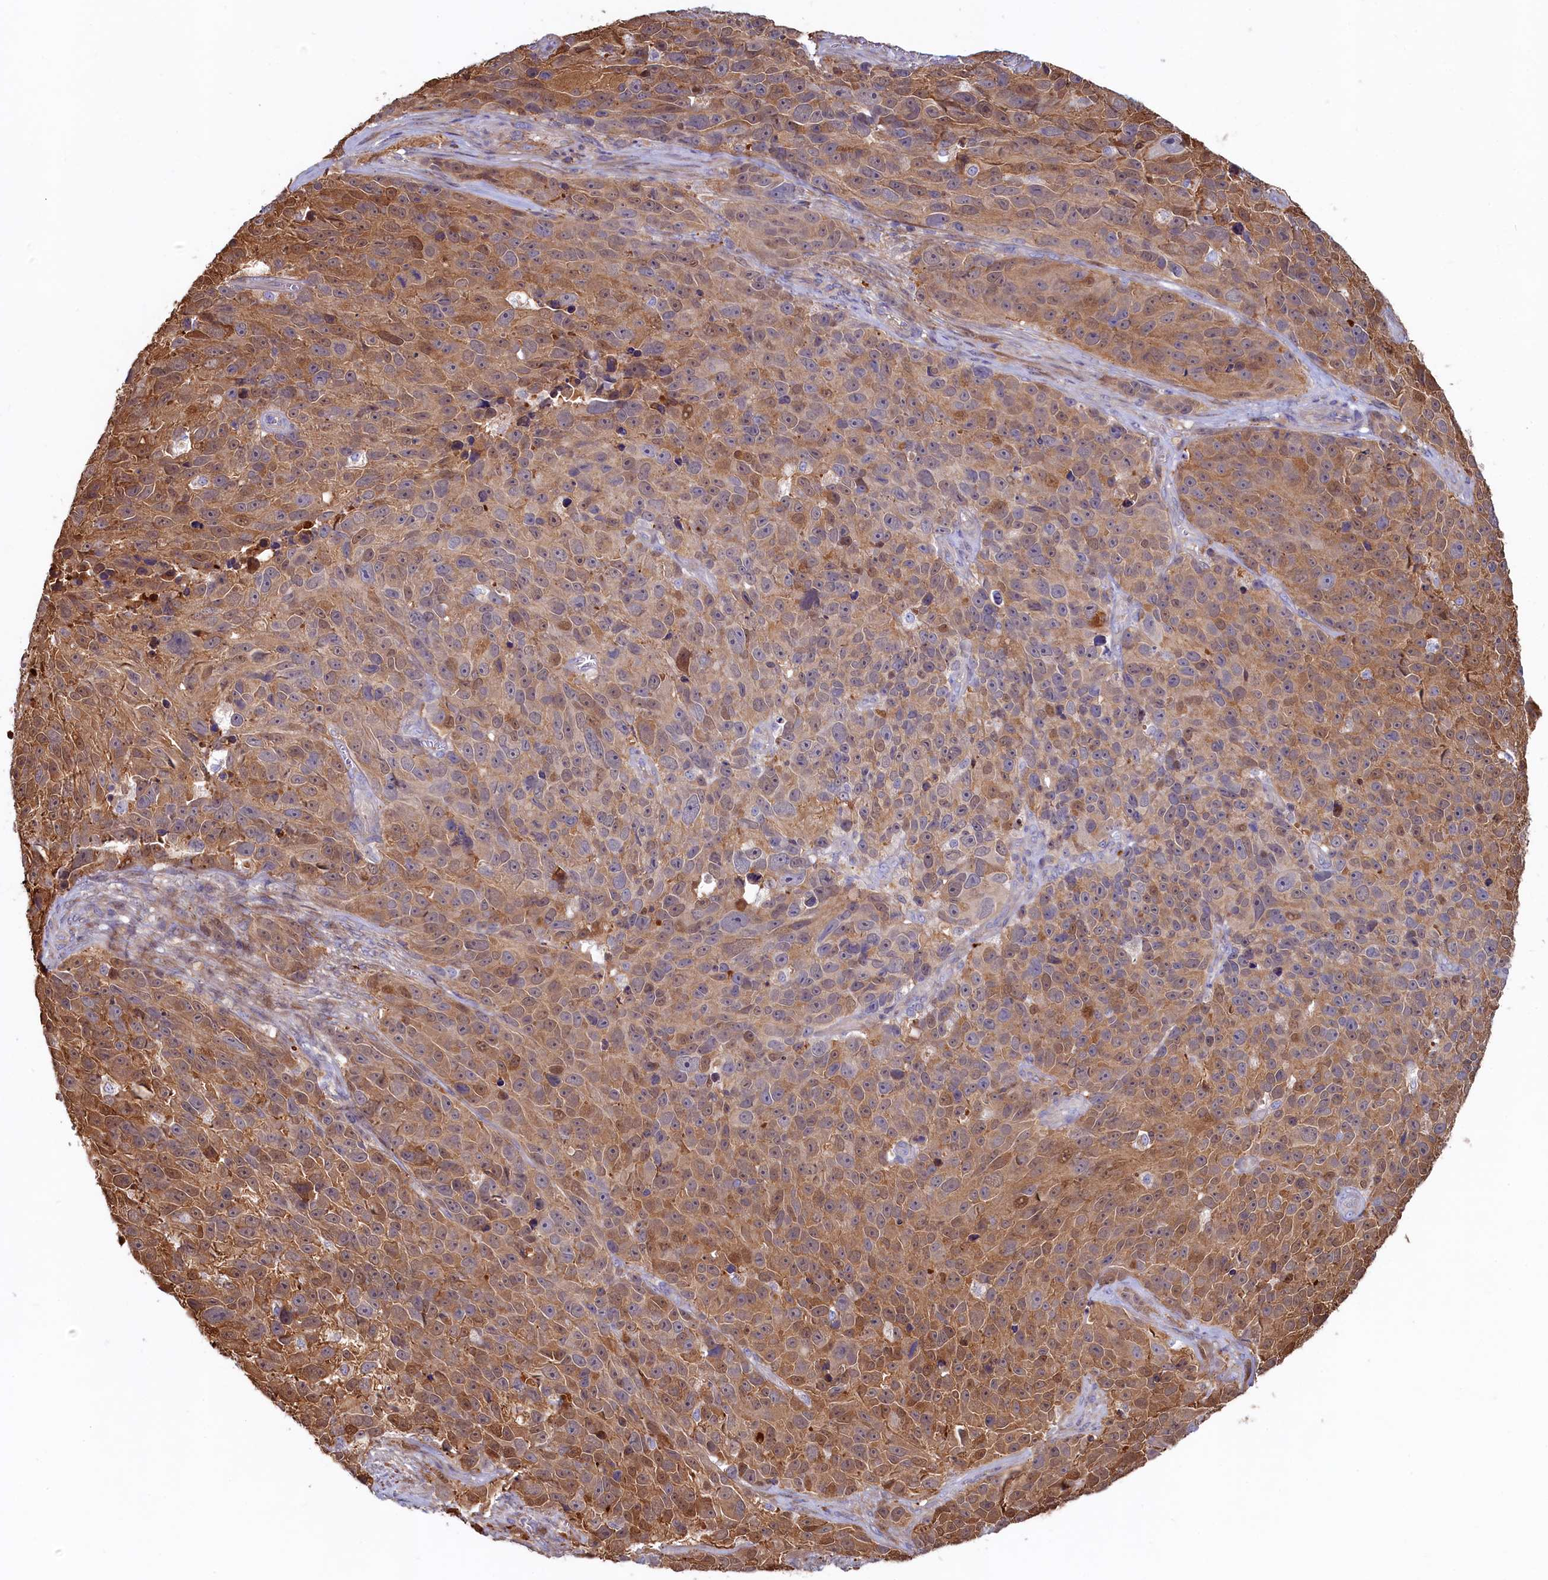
{"staining": {"intensity": "moderate", "quantity": ">75%", "location": "cytoplasmic/membranous"}, "tissue": "melanoma", "cell_type": "Tumor cells", "image_type": "cancer", "snomed": [{"axis": "morphology", "description": "Malignant melanoma, NOS"}, {"axis": "topography", "description": "Skin"}], "caption": "Malignant melanoma stained for a protein shows moderate cytoplasmic/membranous positivity in tumor cells.", "gene": "ASTE1", "patient": {"sex": "male", "age": 84}}